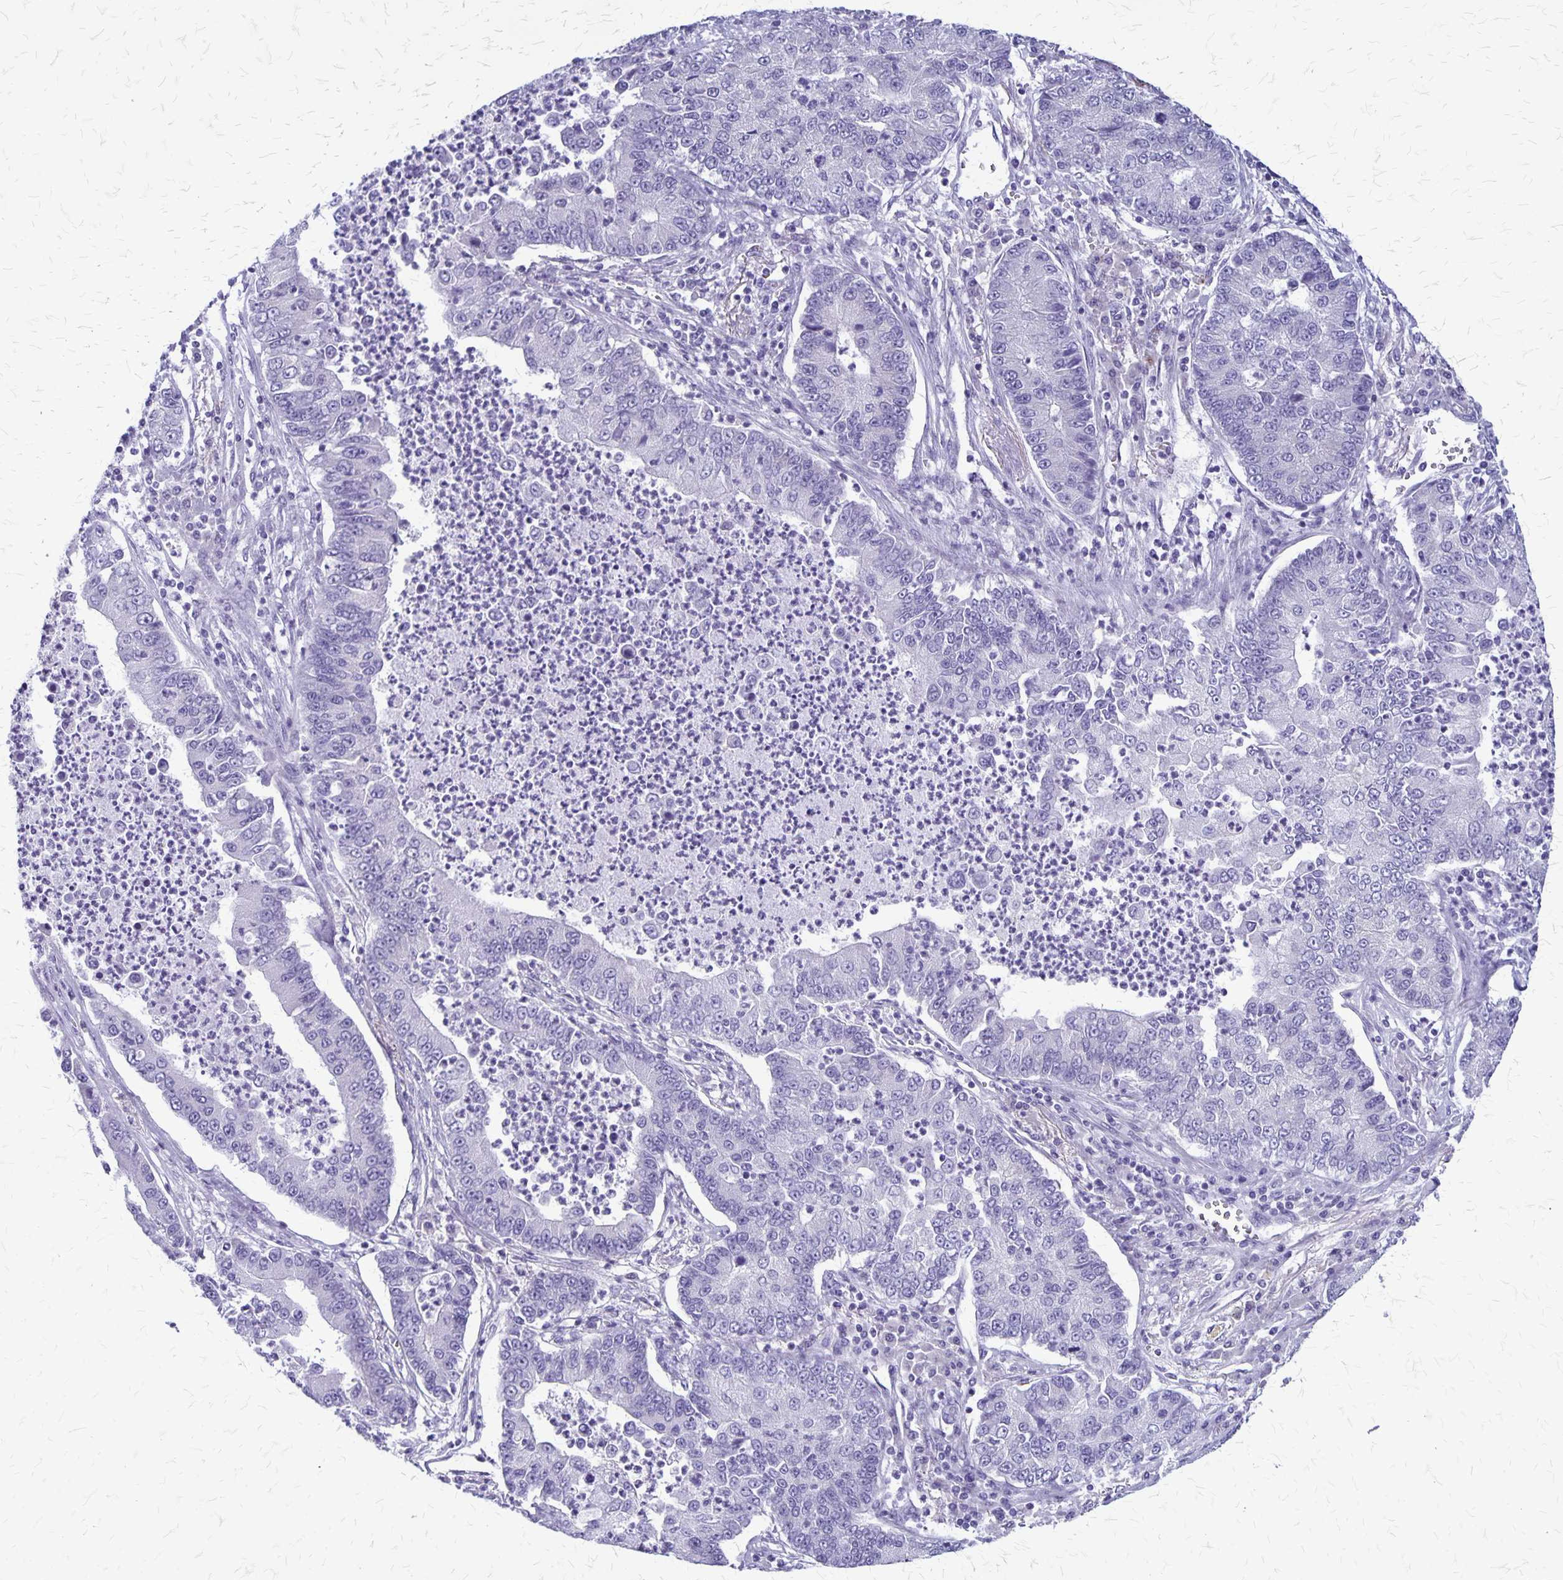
{"staining": {"intensity": "negative", "quantity": "none", "location": "none"}, "tissue": "lung cancer", "cell_type": "Tumor cells", "image_type": "cancer", "snomed": [{"axis": "morphology", "description": "Adenocarcinoma, NOS"}, {"axis": "topography", "description": "Lung"}], "caption": "DAB (3,3'-diaminobenzidine) immunohistochemical staining of human lung adenocarcinoma reveals no significant staining in tumor cells.", "gene": "PLXNB3", "patient": {"sex": "female", "age": 57}}